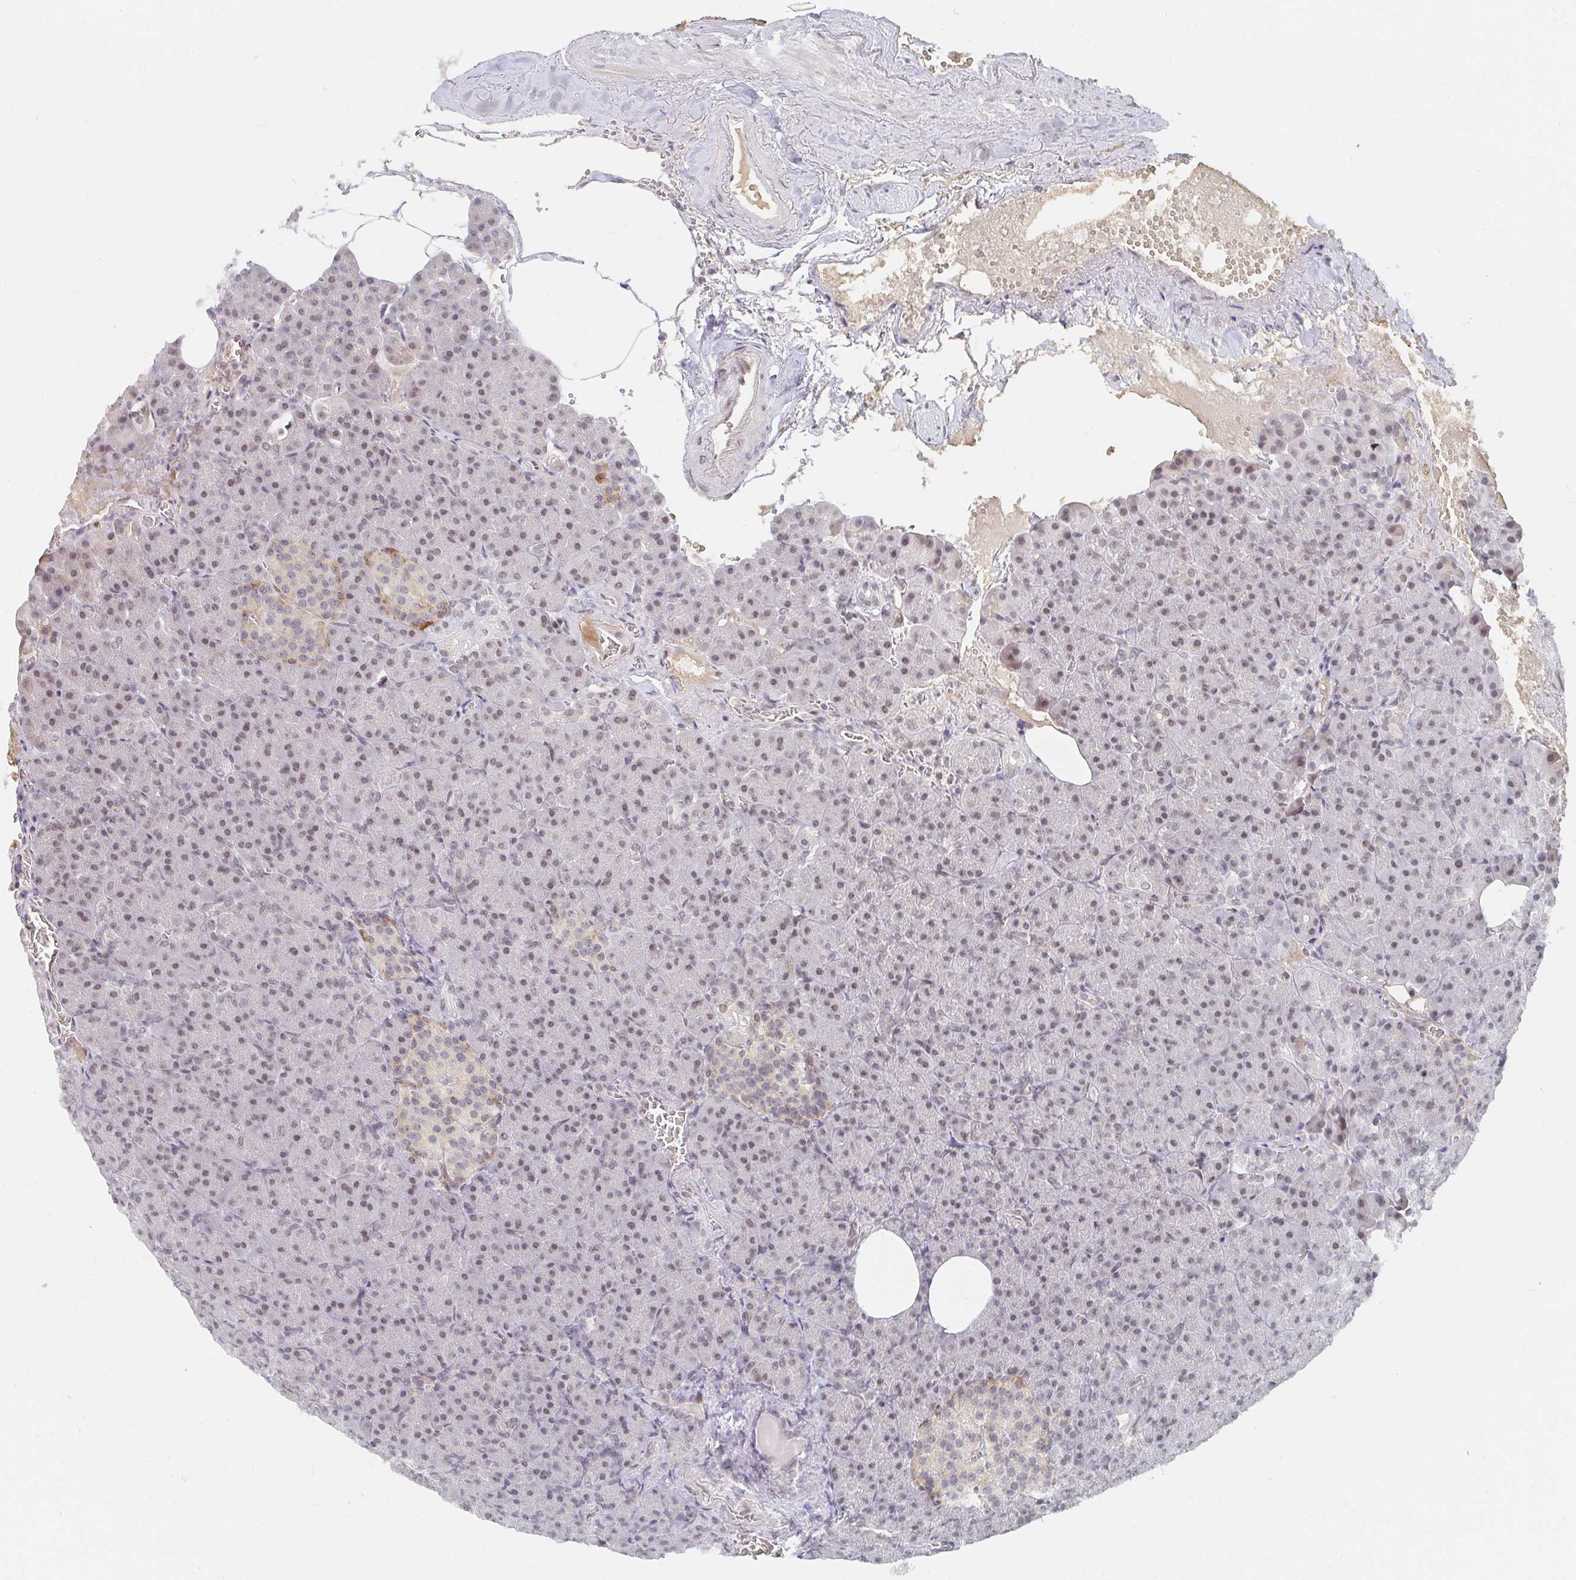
{"staining": {"intensity": "weak", "quantity": "25%-75%", "location": "nuclear"}, "tissue": "pancreas", "cell_type": "Exocrine glandular cells", "image_type": "normal", "snomed": [{"axis": "morphology", "description": "Normal tissue, NOS"}, {"axis": "topography", "description": "Pancreas"}], "caption": "Pancreas stained with IHC shows weak nuclear staining in approximately 25%-75% of exocrine glandular cells. (IHC, brightfield microscopy, high magnification).", "gene": "CHD2", "patient": {"sex": "female", "age": 74}}